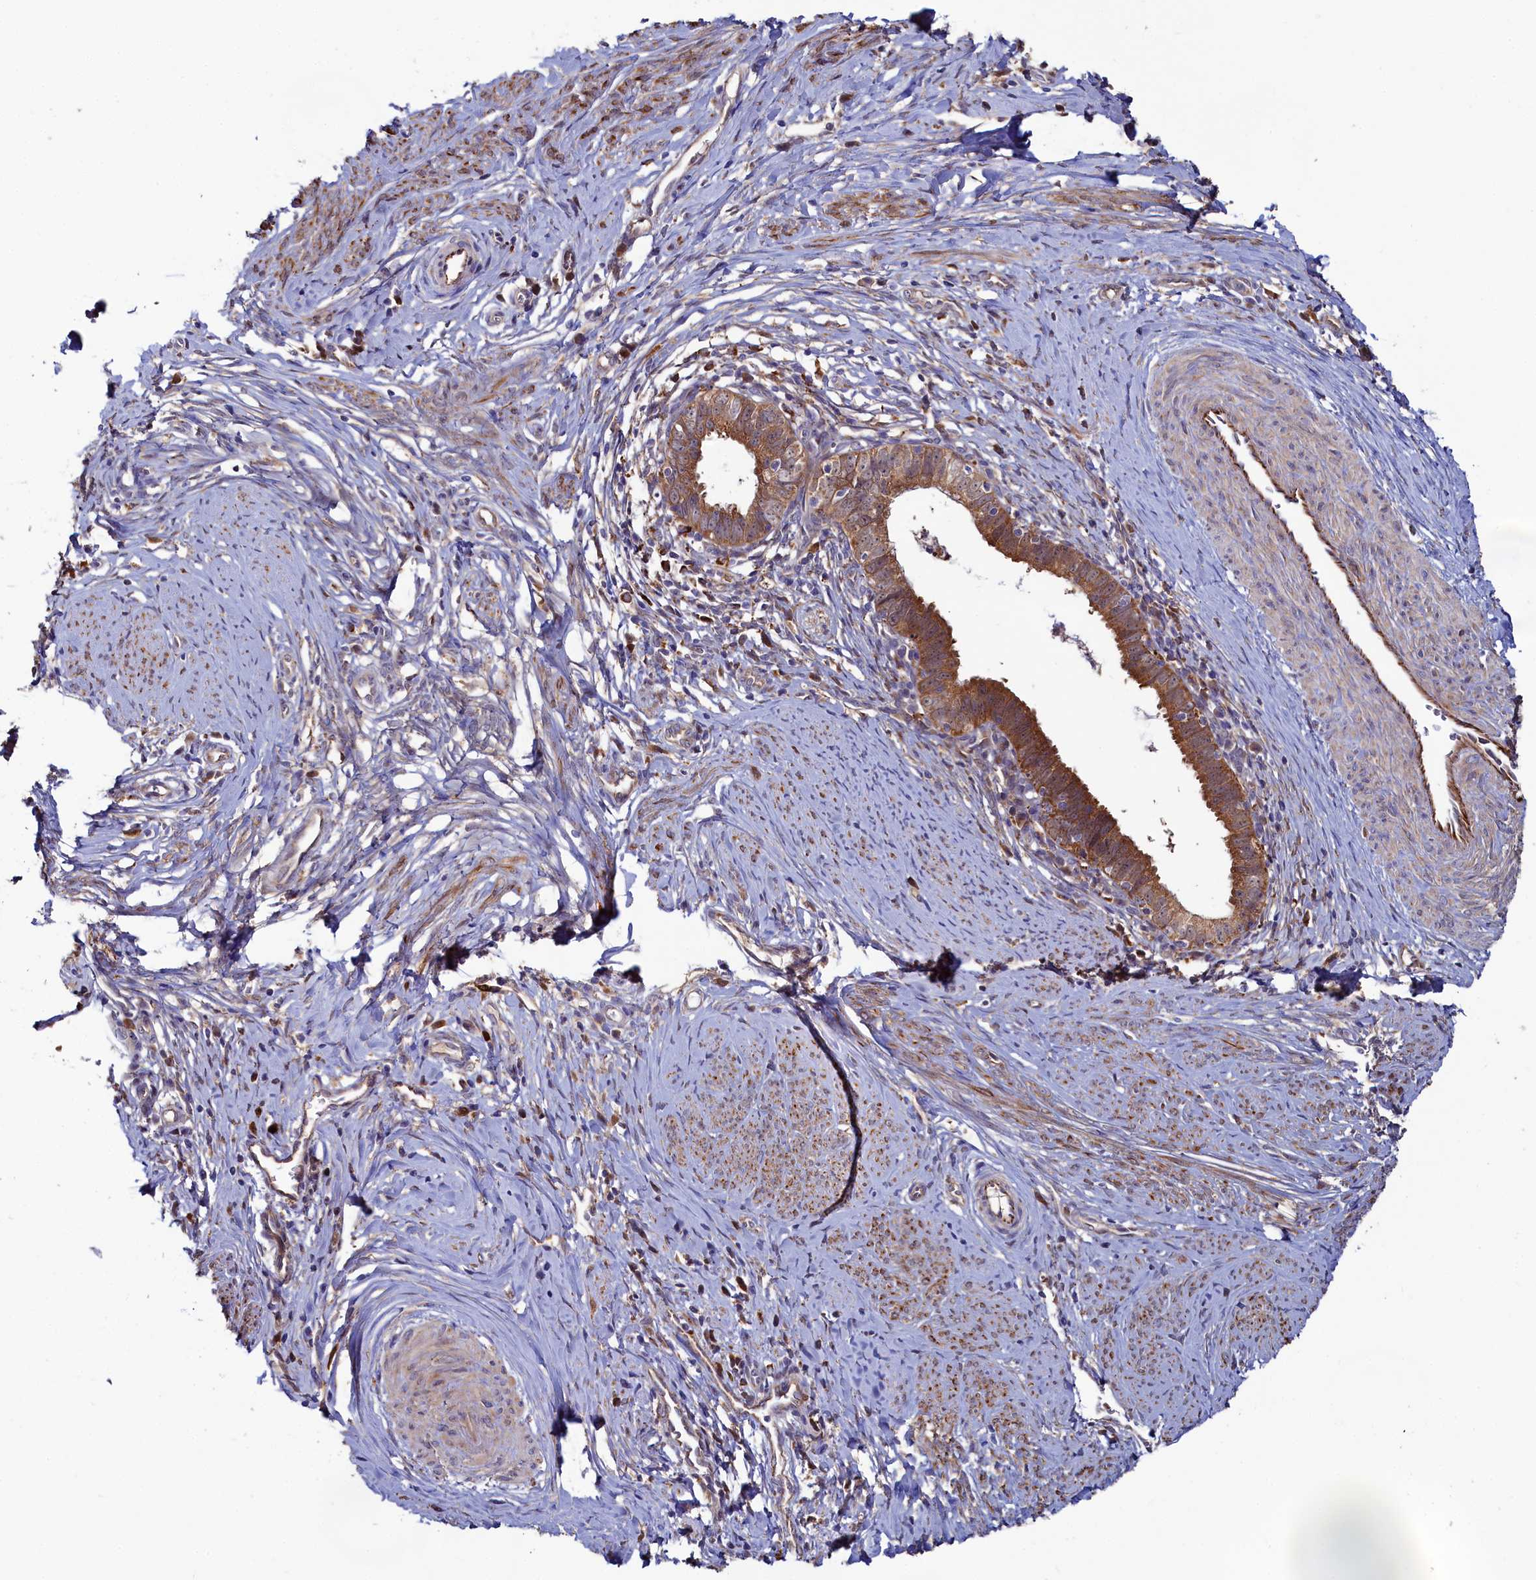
{"staining": {"intensity": "moderate", "quantity": ">75%", "location": "cytoplasmic/membranous"}, "tissue": "cervical cancer", "cell_type": "Tumor cells", "image_type": "cancer", "snomed": [{"axis": "morphology", "description": "Adenocarcinoma, NOS"}, {"axis": "topography", "description": "Cervix"}], "caption": "About >75% of tumor cells in human adenocarcinoma (cervical) display moderate cytoplasmic/membranous protein staining as visualized by brown immunohistochemical staining.", "gene": "ASTE1", "patient": {"sex": "female", "age": 36}}